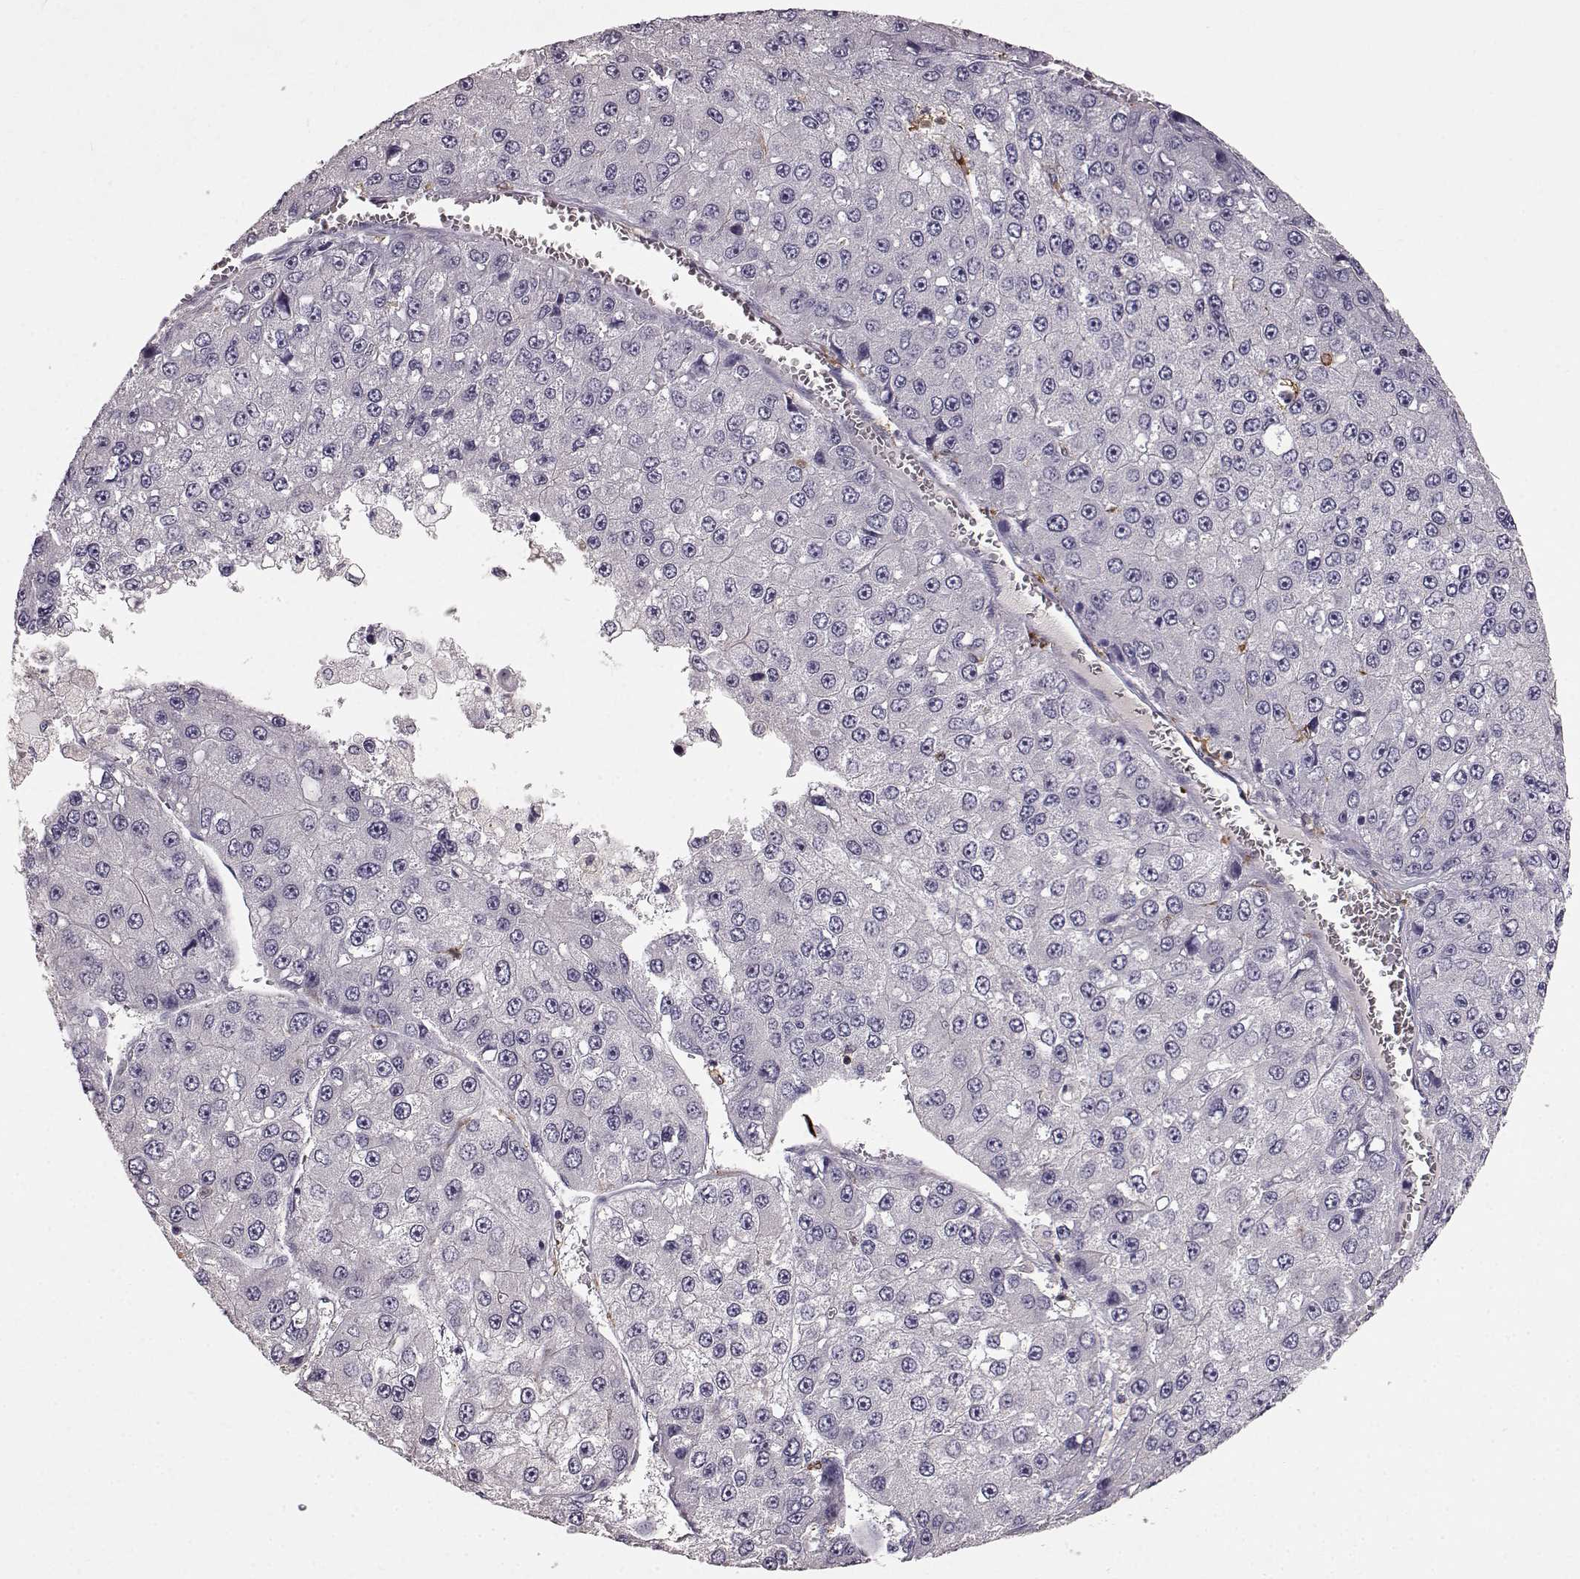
{"staining": {"intensity": "negative", "quantity": "none", "location": "none"}, "tissue": "liver cancer", "cell_type": "Tumor cells", "image_type": "cancer", "snomed": [{"axis": "morphology", "description": "Carcinoma, Hepatocellular, NOS"}, {"axis": "topography", "description": "Liver"}], "caption": "The photomicrograph reveals no significant staining in tumor cells of liver hepatocellular carcinoma.", "gene": "CCNF", "patient": {"sex": "female", "age": 73}}